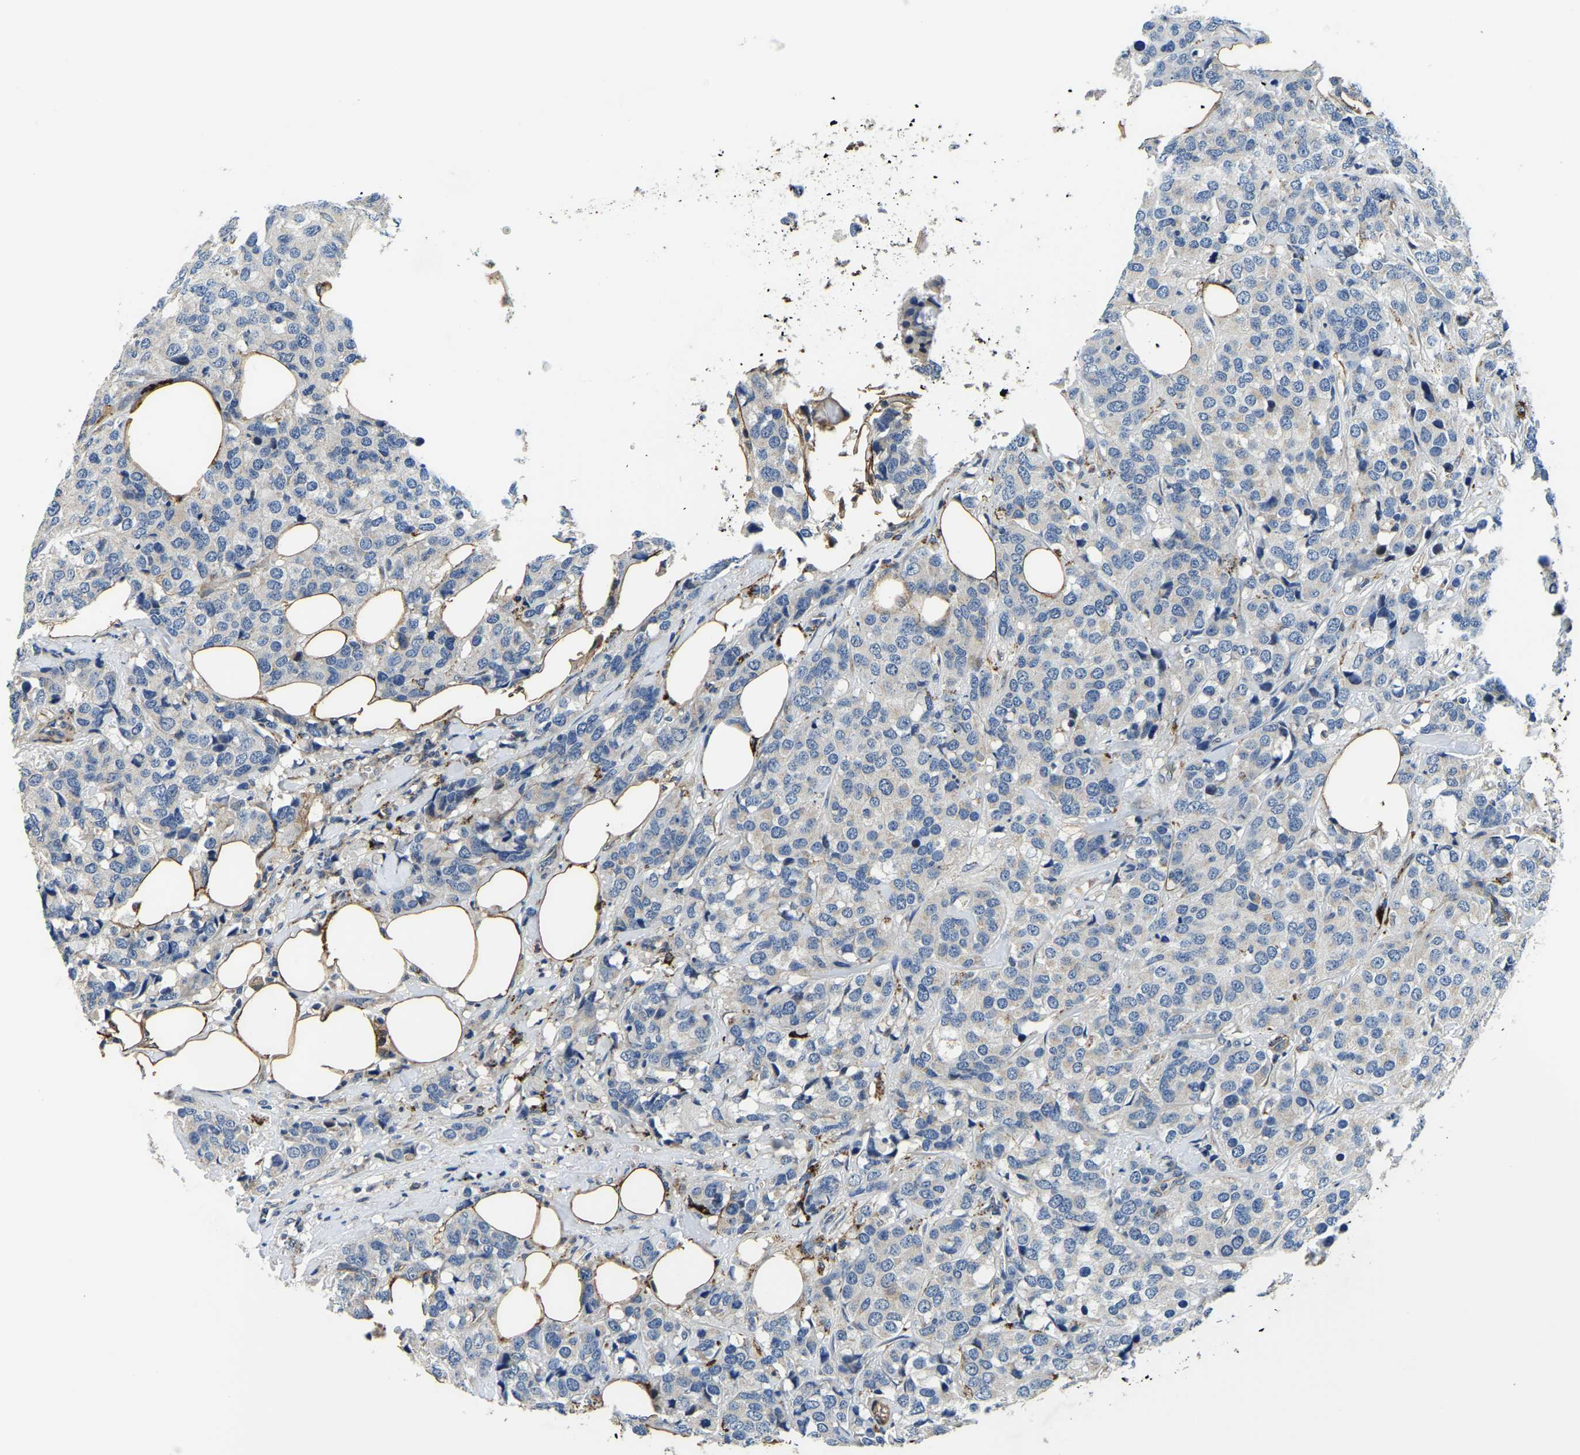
{"staining": {"intensity": "negative", "quantity": "none", "location": "none"}, "tissue": "breast cancer", "cell_type": "Tumor cells", "image_type": "cancer", "snomed": [{"axis": "morphology", "description": "Lobular carcinoma"}, {"axis": "topography", "description": "Breast"}], "caption": "Tumor cells are negative for protein expression in human breast lobular carcinoma.", "gene": "RNF39", "patient": {"sex": "female", "age": 59}}